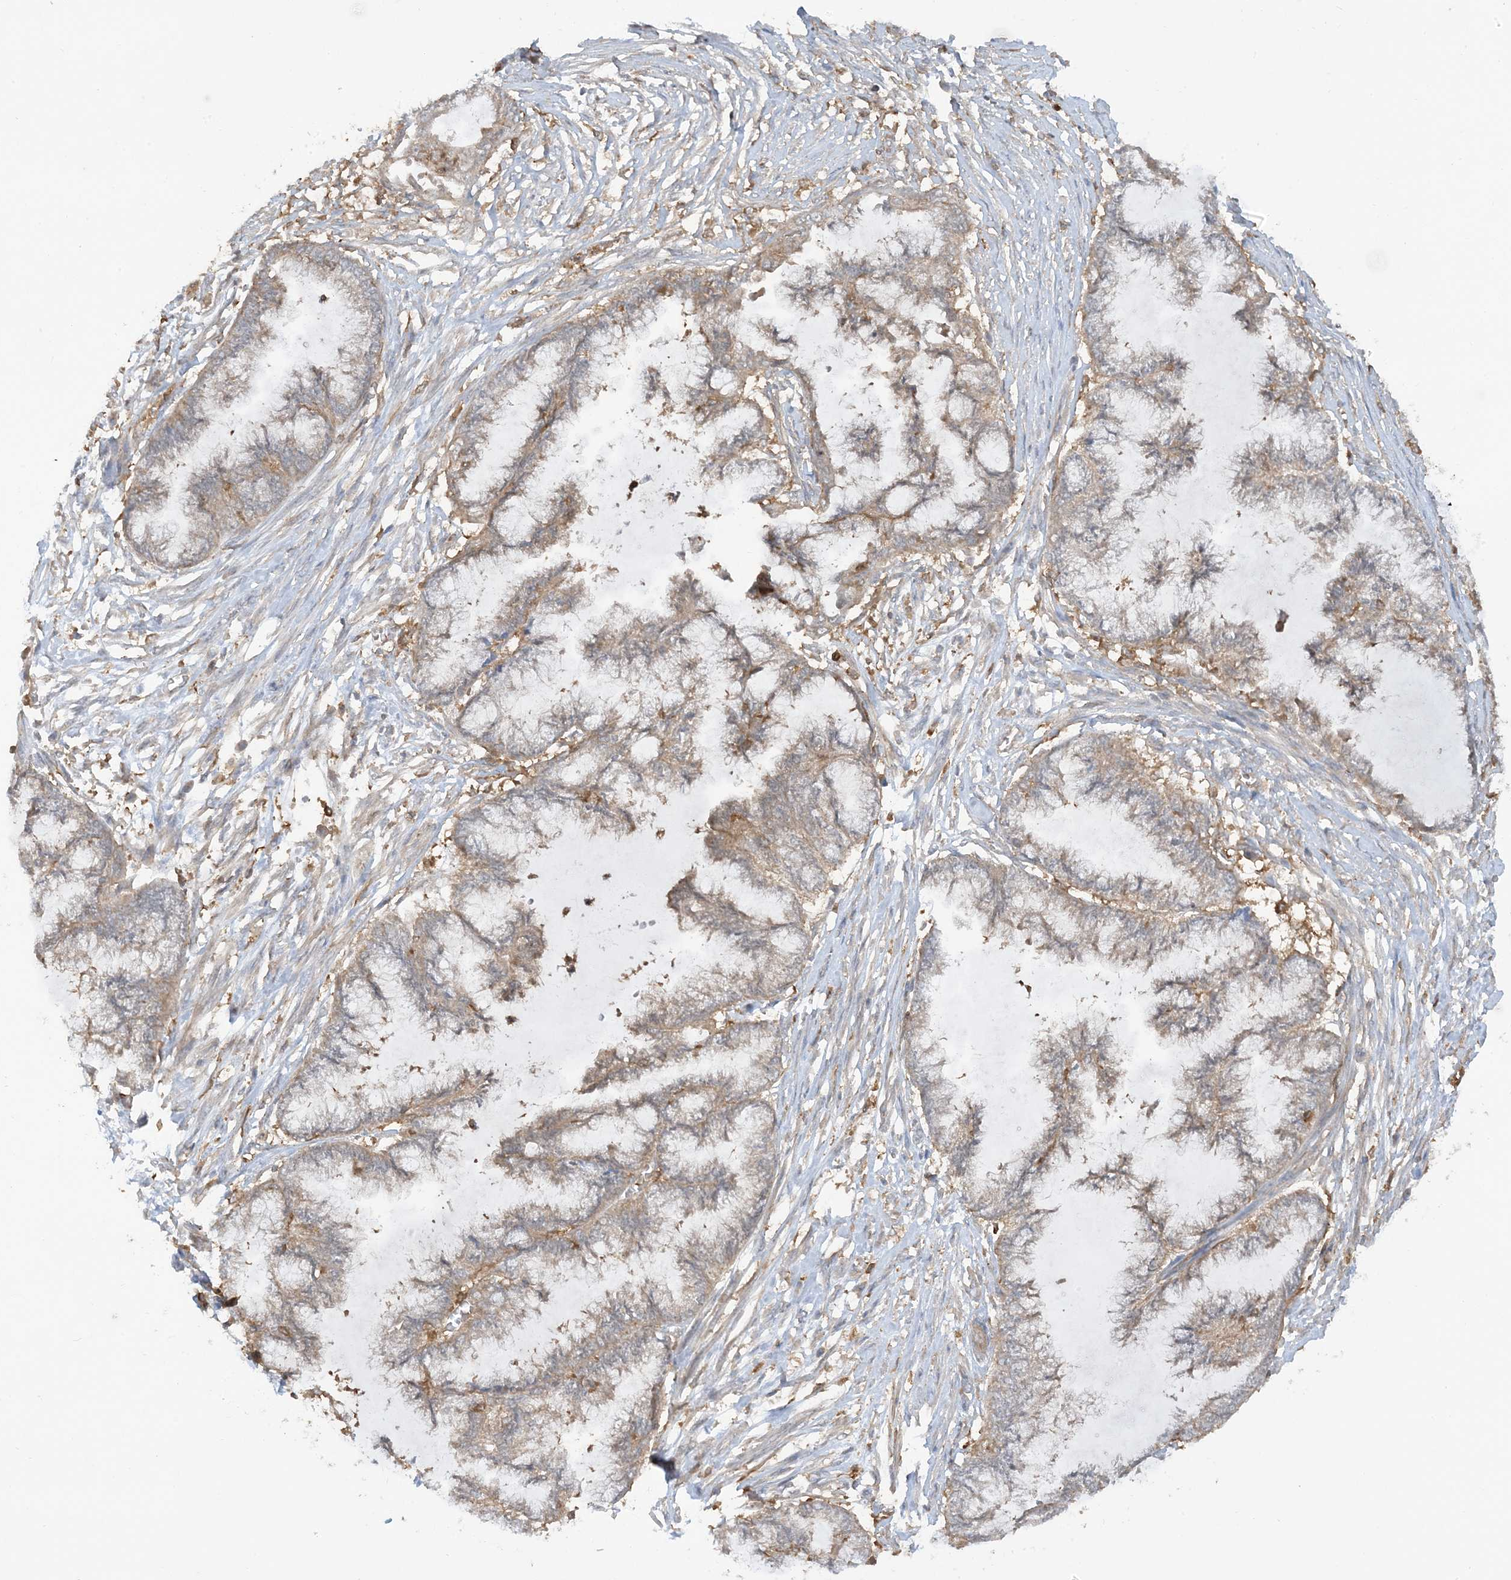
{"staining": {"intensity": "weak", "quantity": "25%-75%", "location": "cytoplasmic/membranous"}, "tissue": "endometrial cancer", "cell_type": "Tumor cells", "image_type": "cancer", "snomed": [{"axis": "morphology", "description": "Adenocarcinoma, NOS"}, {"axis": "topography", "description": "Endometrium"}], "caption": "DAB immunohistochemical staining of endometrial cancer (adenocarcinoma) exhibits weak cytoplasmic/membranous protein staining in about 25%-75% of tumor cells.", "gene": "CAPZB", "patient": {"sex": "female", "age": 86}}